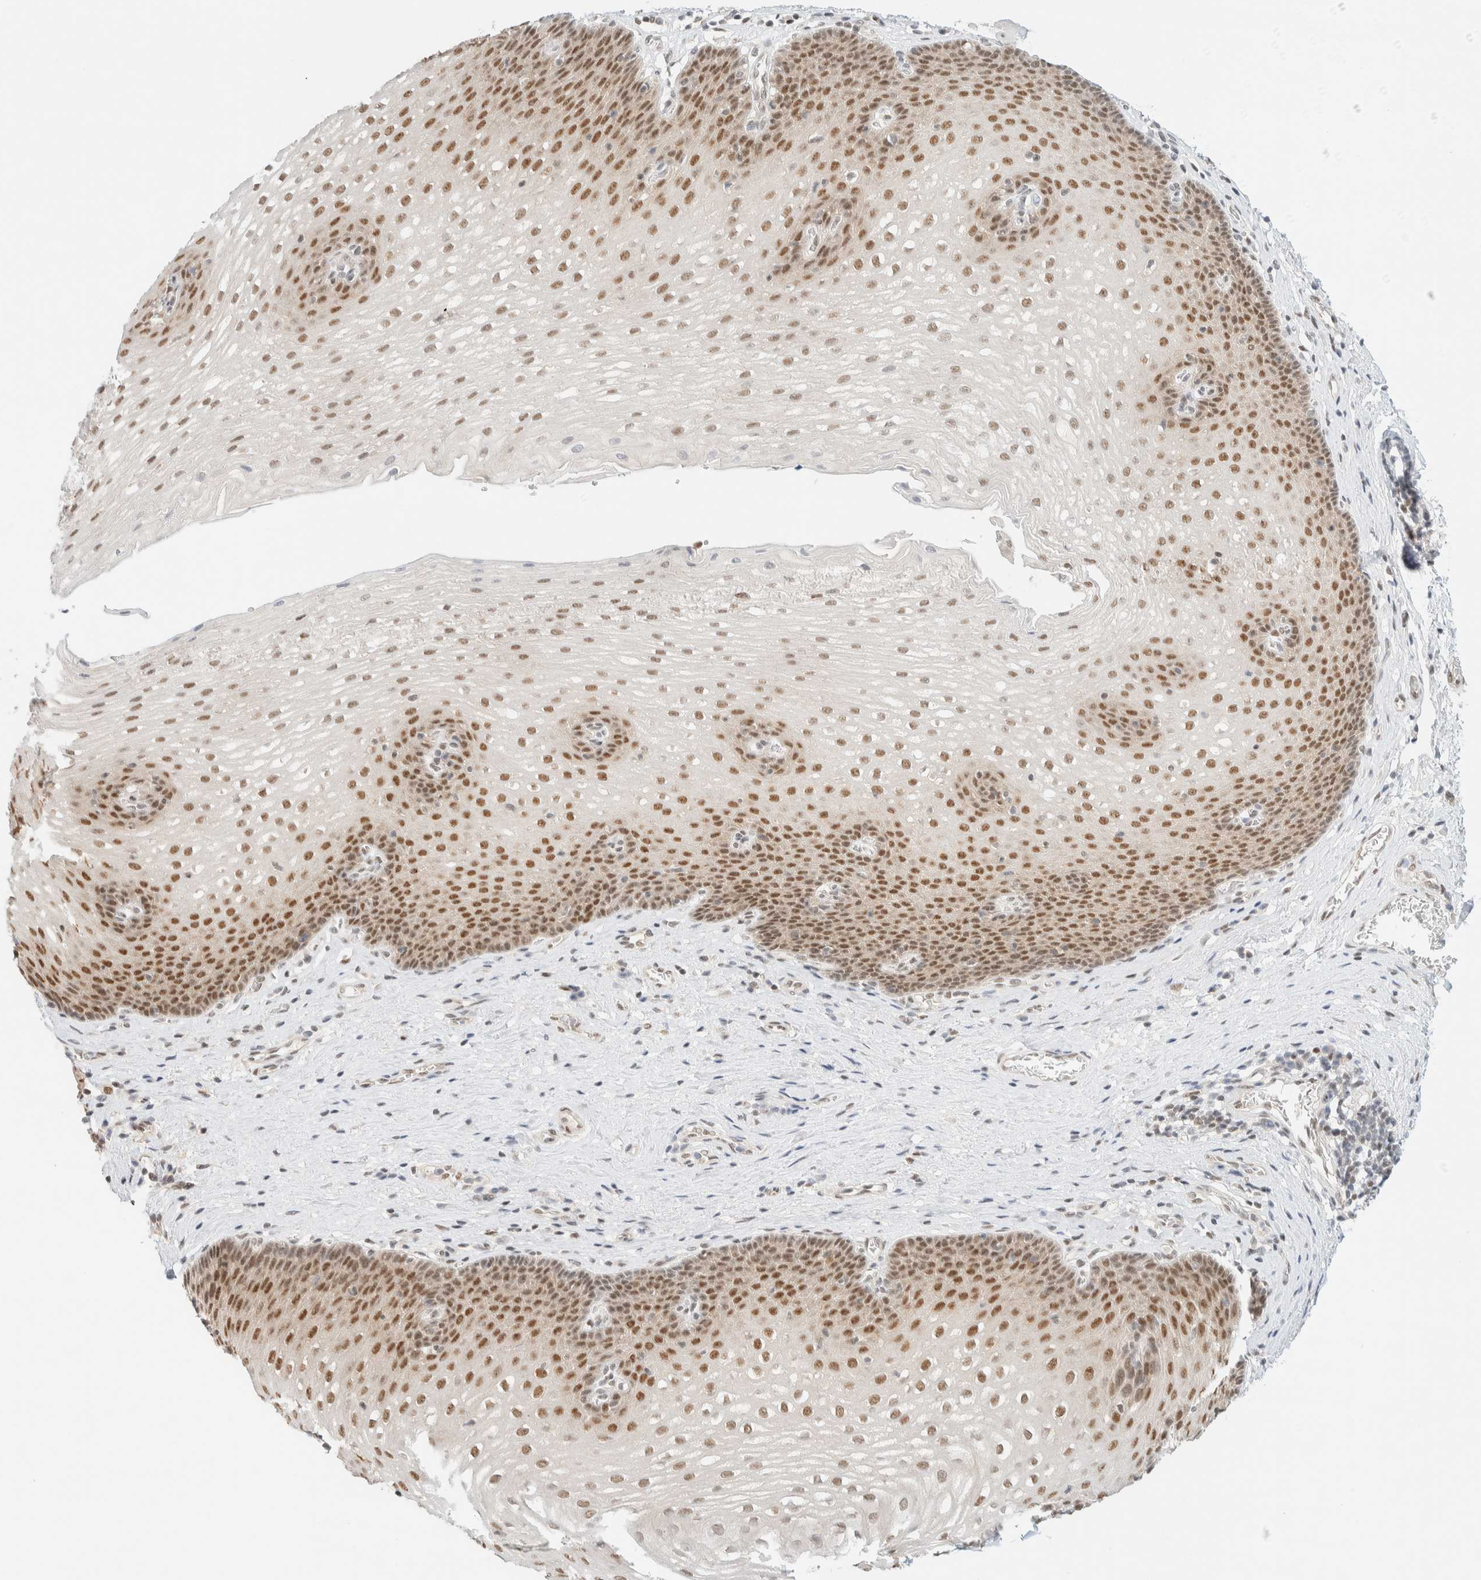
{"staining": {"intensity": "moderate", "quantity": ">75%", "location": "nuclear"}, "tissue": "esophagus", "cell_type": "Squamous epithelial cells", "image_type": "normal", "snomed": [{"axis": "morphology", "description": "Normal tissue, NOS"}, {"axis": "topography", "description": "Esophagus"}], "caption": "A photomicrograph of esophagus stained for a protein demonstrates moderate nuclear brown staining in squamous epithelial cells. (DAB IHC, brown staining for protein, blue staining for nuclei).", "gene": "PYGO2", "patient": {"sex": "male", "age": 48}}